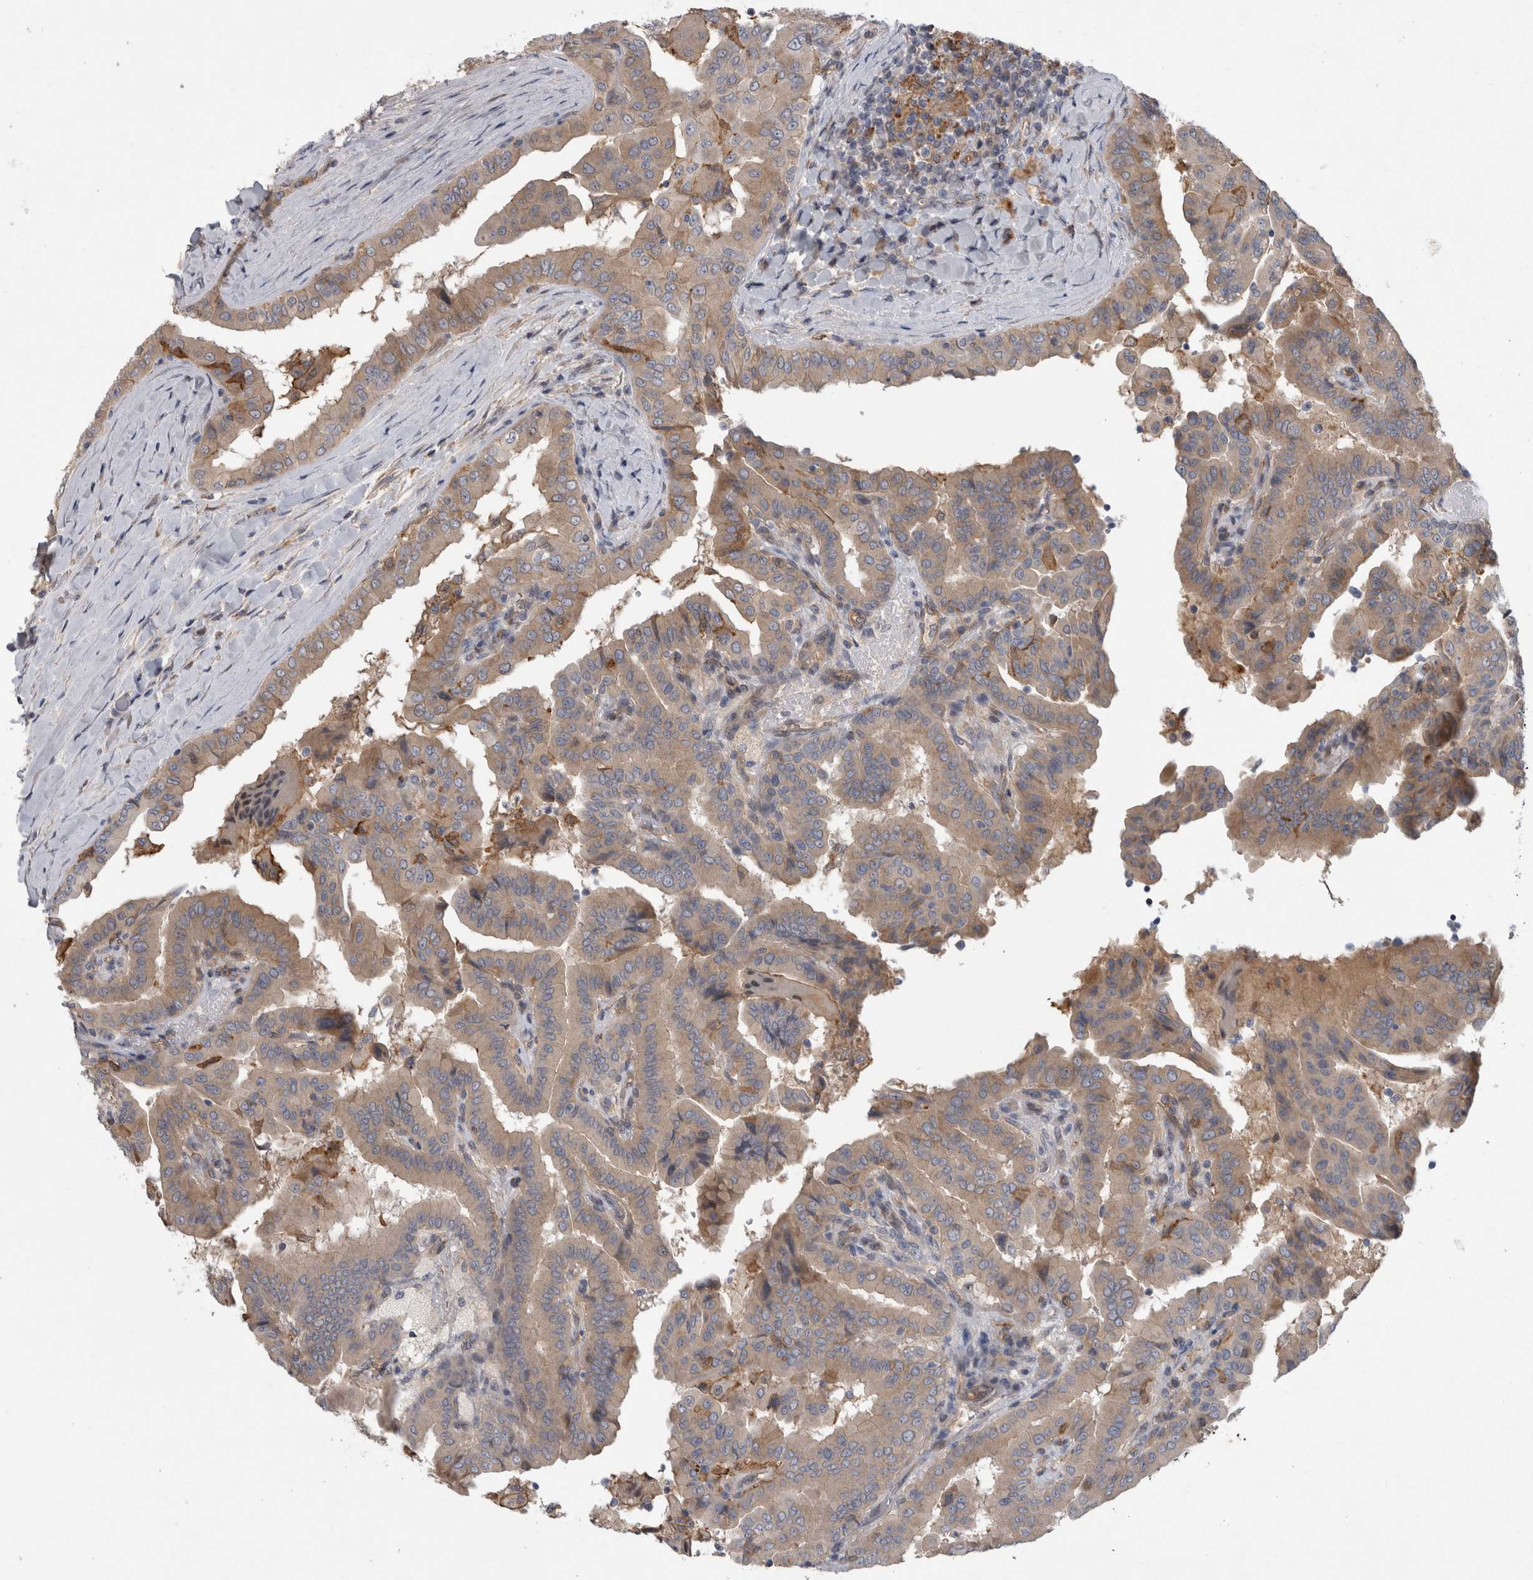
{"staining": {"intensity": "moderate", "quantity": ">75%", "location": "cytoplasmic/membranous"}, "tissue": "thyroid cancer", "cell_type": "Tumor cells", "image_type": "cancer", "snomed": [{"axis": "morphology", "description": "Papillary adenocarcinoma, NOS"}, {"axis": "topography", "description": "Thyroid gland"}], "caption": "DAB immunohistochemical staining of human thyroid cancer reveals moderate cytoplasmic/membranous protein staining in about >75% of tumor cells.", "gene": "ANKFY1", "patient": {"sex": "male", "age": 33}}